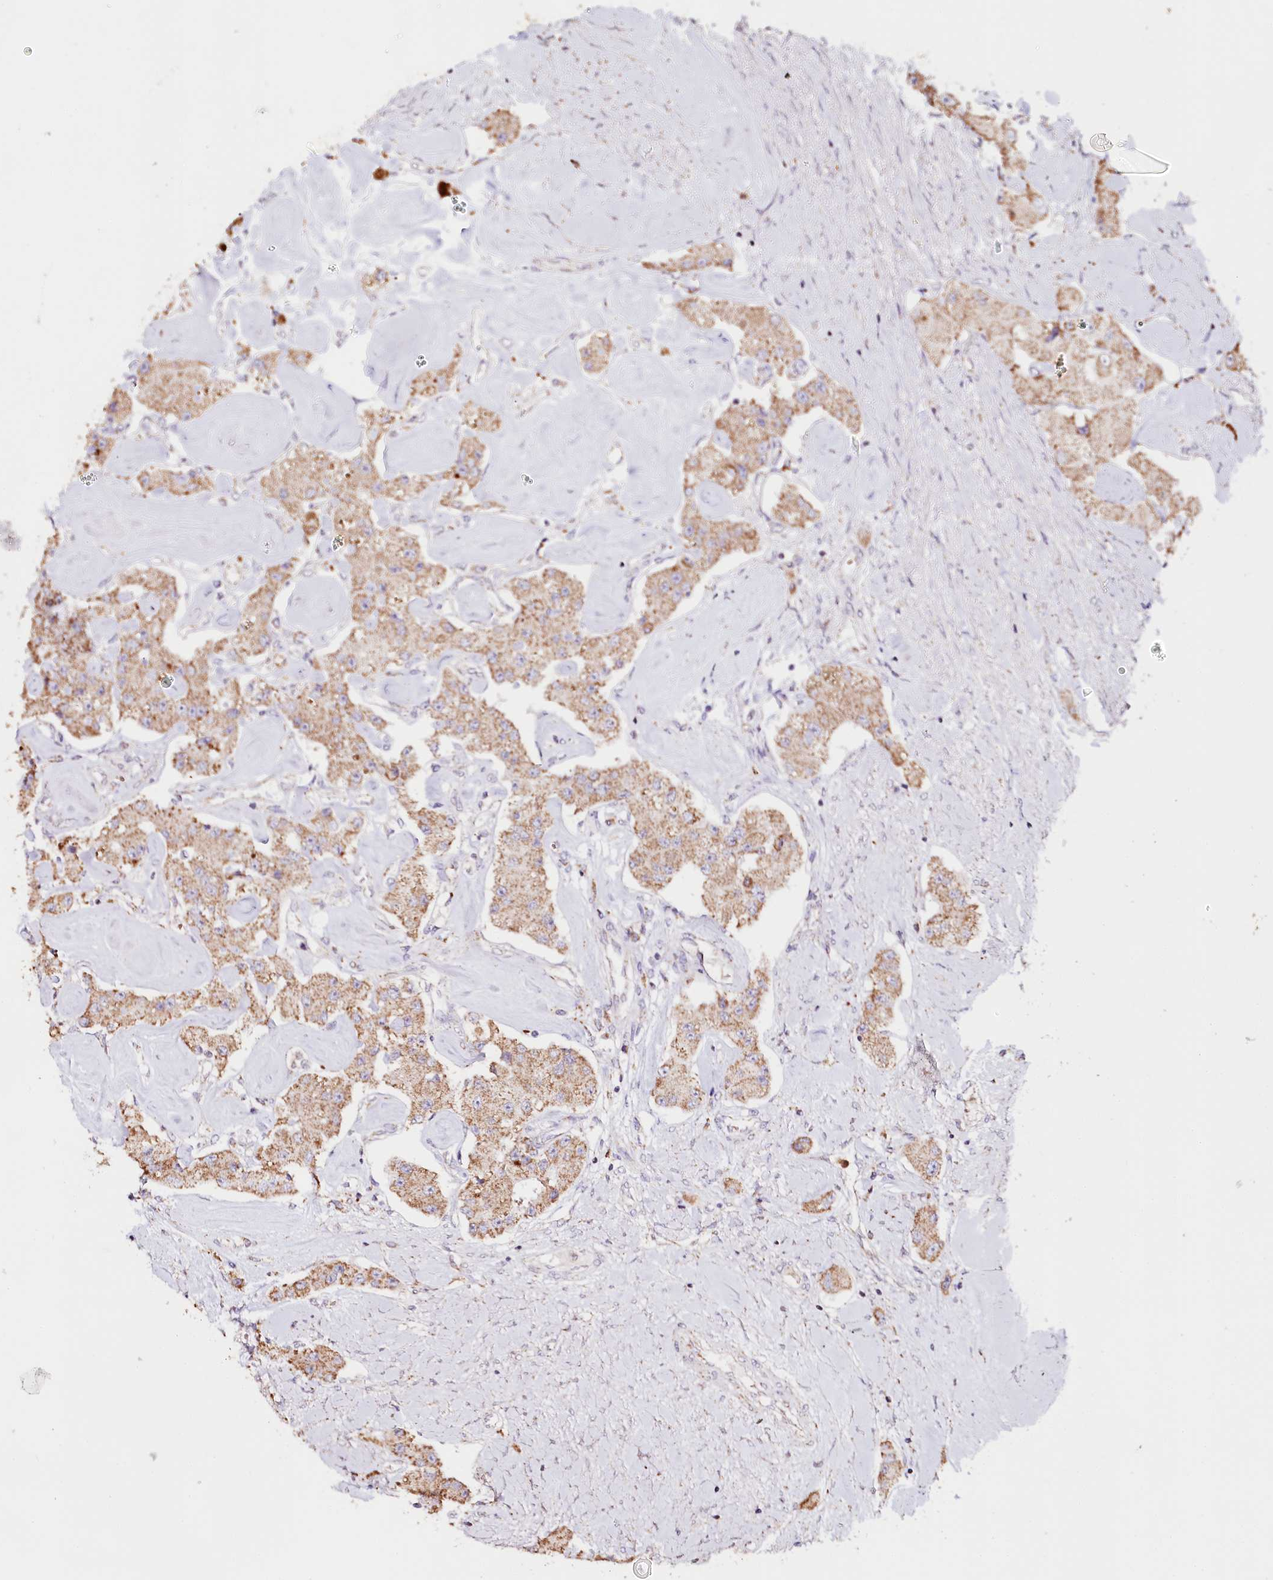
{"staining": {"intensity": "moderate", "quantity": ">75%", "location": "cytoplasmic/membranous"}, "tissue": "carcinoid", "cell_type": "Tumor cells", "image_type": "cancer", "snomed": [{"axis": "morphology", "description": "Carcinoid, malignant, NOS"}, {"axis": "topography", "description": "Pancreas"}], "caption": "DAB (3,3'-diaminobenzidine) immunohistochemical staining of malignant carcinoid shows moderate cytoplasmic/membranous protein positivity in about >75% of tumor cells.", "gene": "MMP25", "patient": {"sex": "male", "age": 41}}